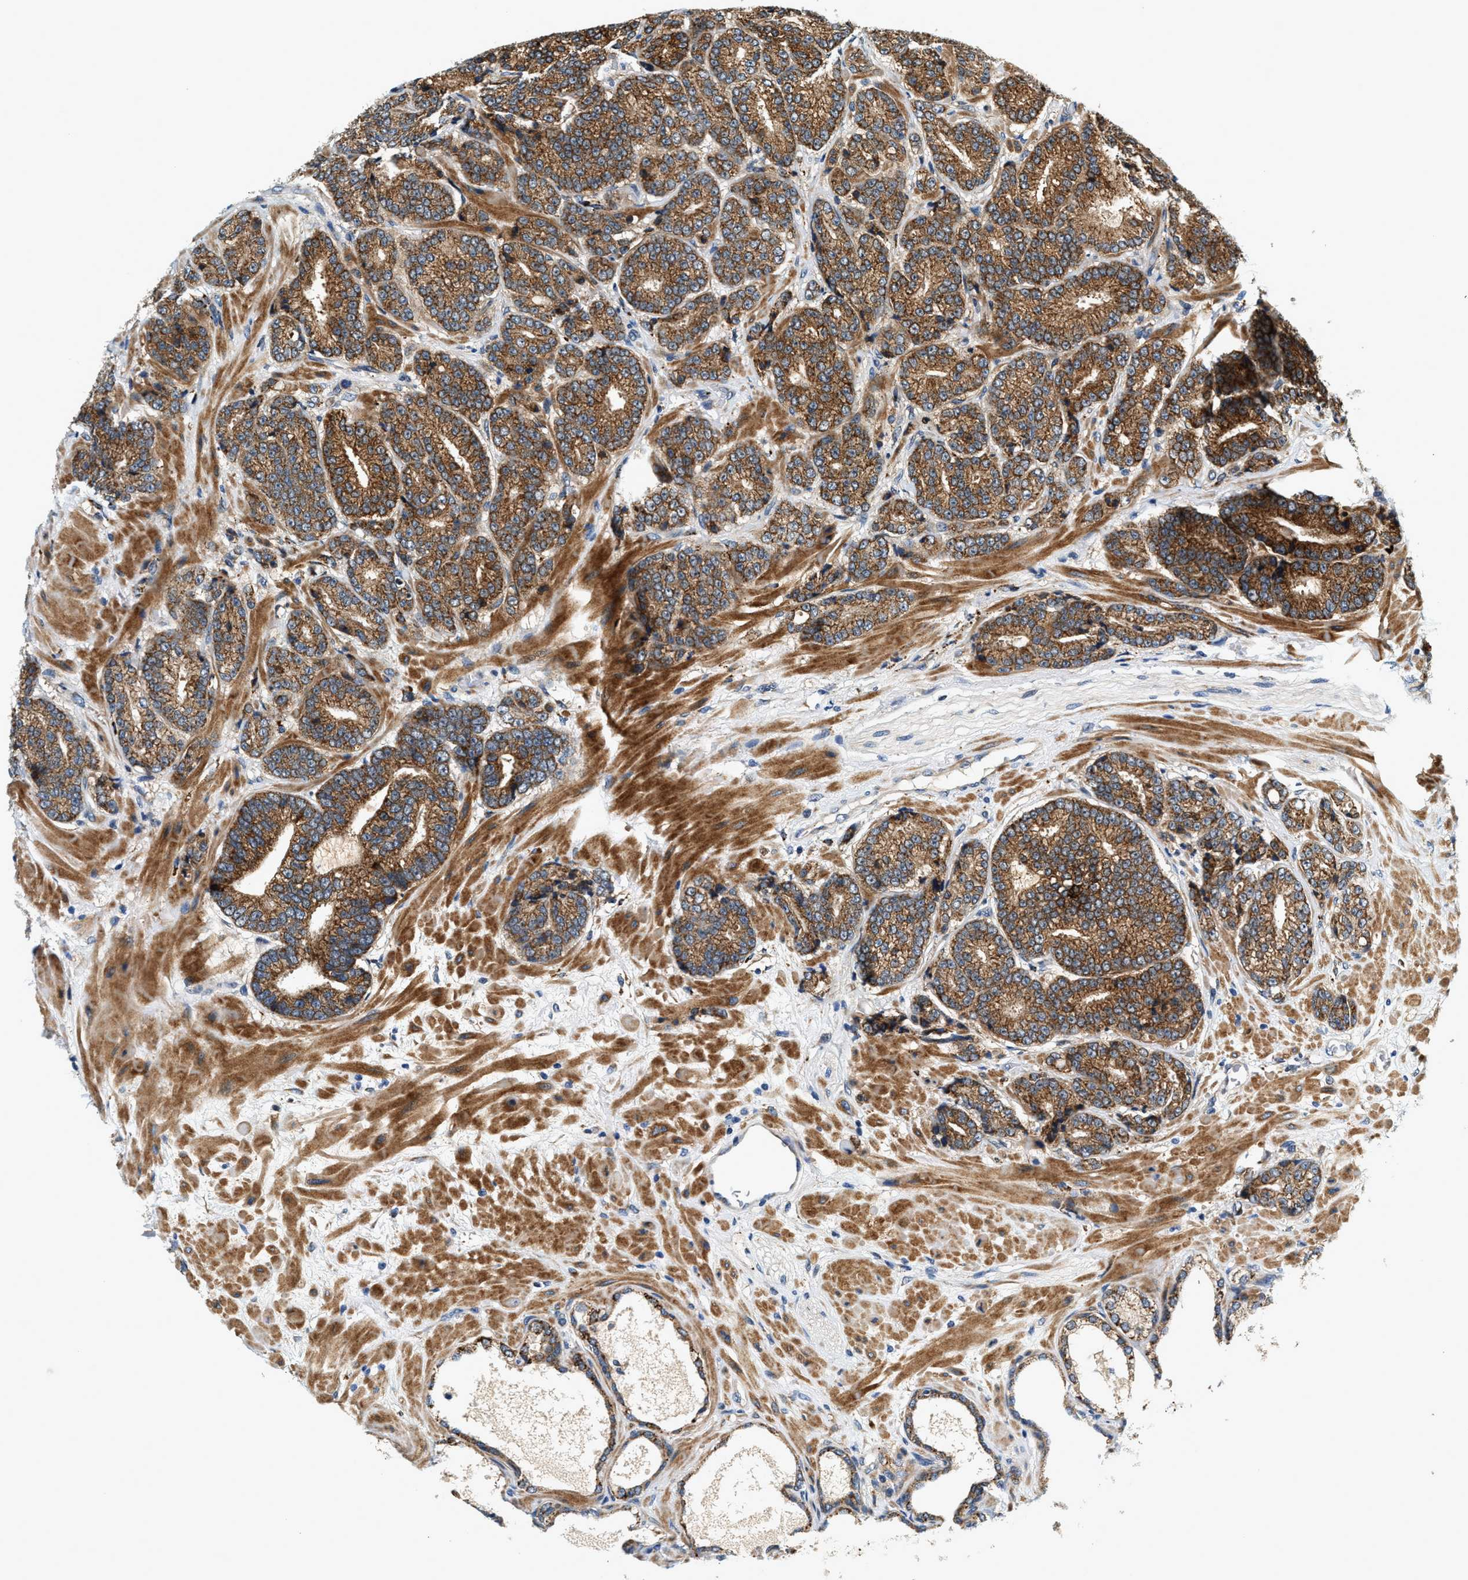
{"staining": {"intensity": "strong", "quantity": ">75%", "location": "cytoplasmic/membranous"}, "tissue": "prostate cancer", "cell_type": "Tumor cells", "image_type": "cancer", "snomed": [{"axis": "morphology", "description": "Adenocarcinoma, High grade"}, {"axis": "topography", "description": "Prostate"}], "caption": "About >75% of tumor cells in prostate cancer reveal strong cytoplasmic/membranous protein staining as visualized by brown immunohistochemical staining.", "gene": "DUSP10", "patient": {"sex": "male", "age": 61}}